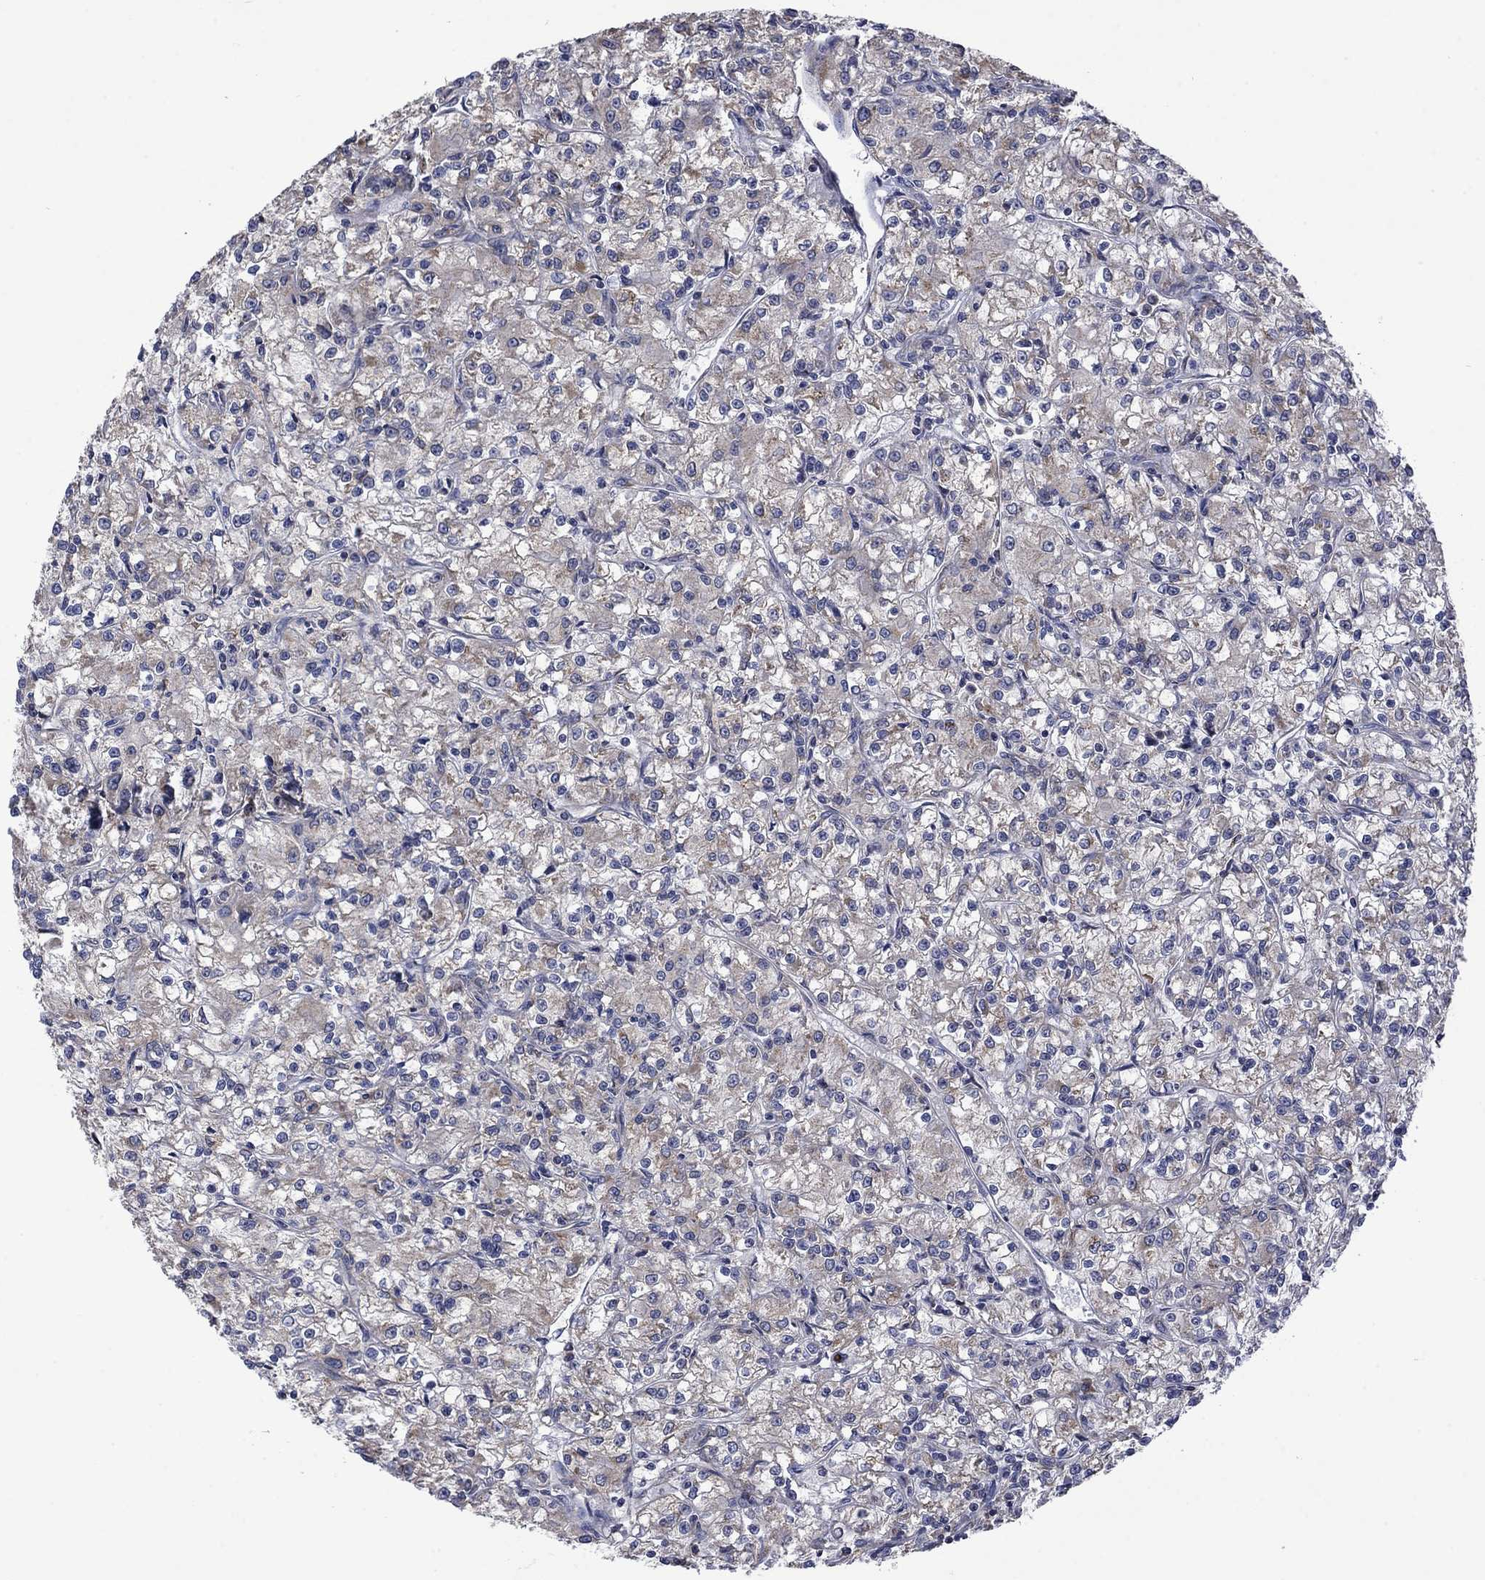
{"staining": {"intensity": "moderate", "quantity": "<25%", "location": "cytoplasmic/membranous"}, "tissue": "renal cancer", "cell_type": "Tumor cells", "image_type": "cancer", "snomed": [{"axis": "morphology", "description": "Adenocarcinoma, NOS"}, {"axis": "topography", "description": "Kidney"}], "caption": "Renal cancer (adenocarcinoma) stained with a brown dye reveals moderate cytoplasmic/membranous positive positivity in approximately <25% of tumor cells.", "gene": "FURIN", "patient": {"sex": "female", "age": 59}}